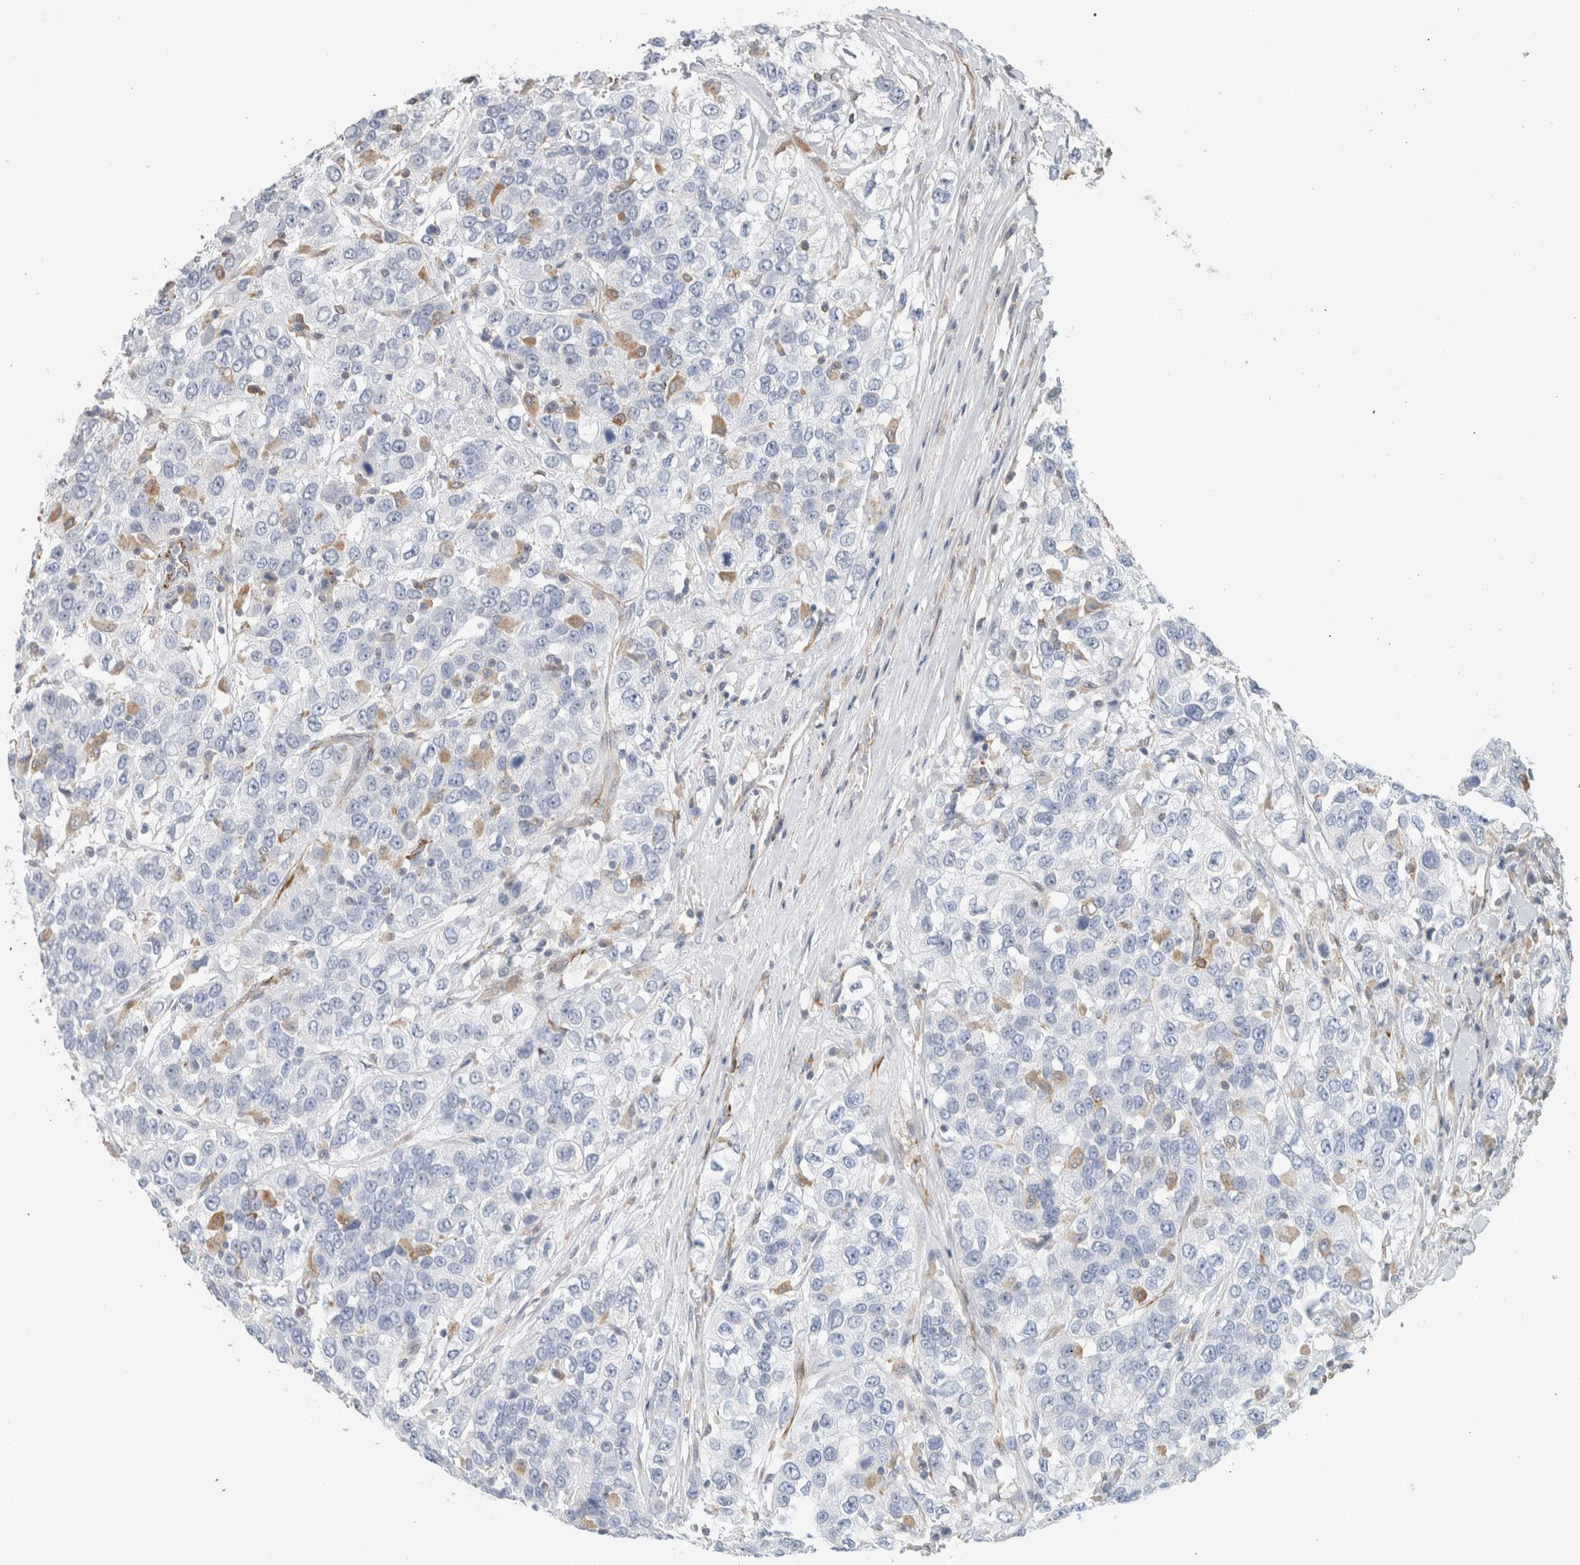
{"staining": {"intensity": "negative", "quantity": "none", "location": "none"}, "tissue": "urothelial cancer", "cell_type": "Tumor cells", "image_type": "cancer", "snomed": [{"axis": "morphology", "description": "Urothelial carcinoma, High grade"}, {"axis": "topography", "description": "Urinary bladder"}], "caption": "Urothelial cancer was stained to show a protein in brown. There is no significant staining in tumor cells.", "gene": "LY86", "patient": {"sex": "female", "age": 80}}